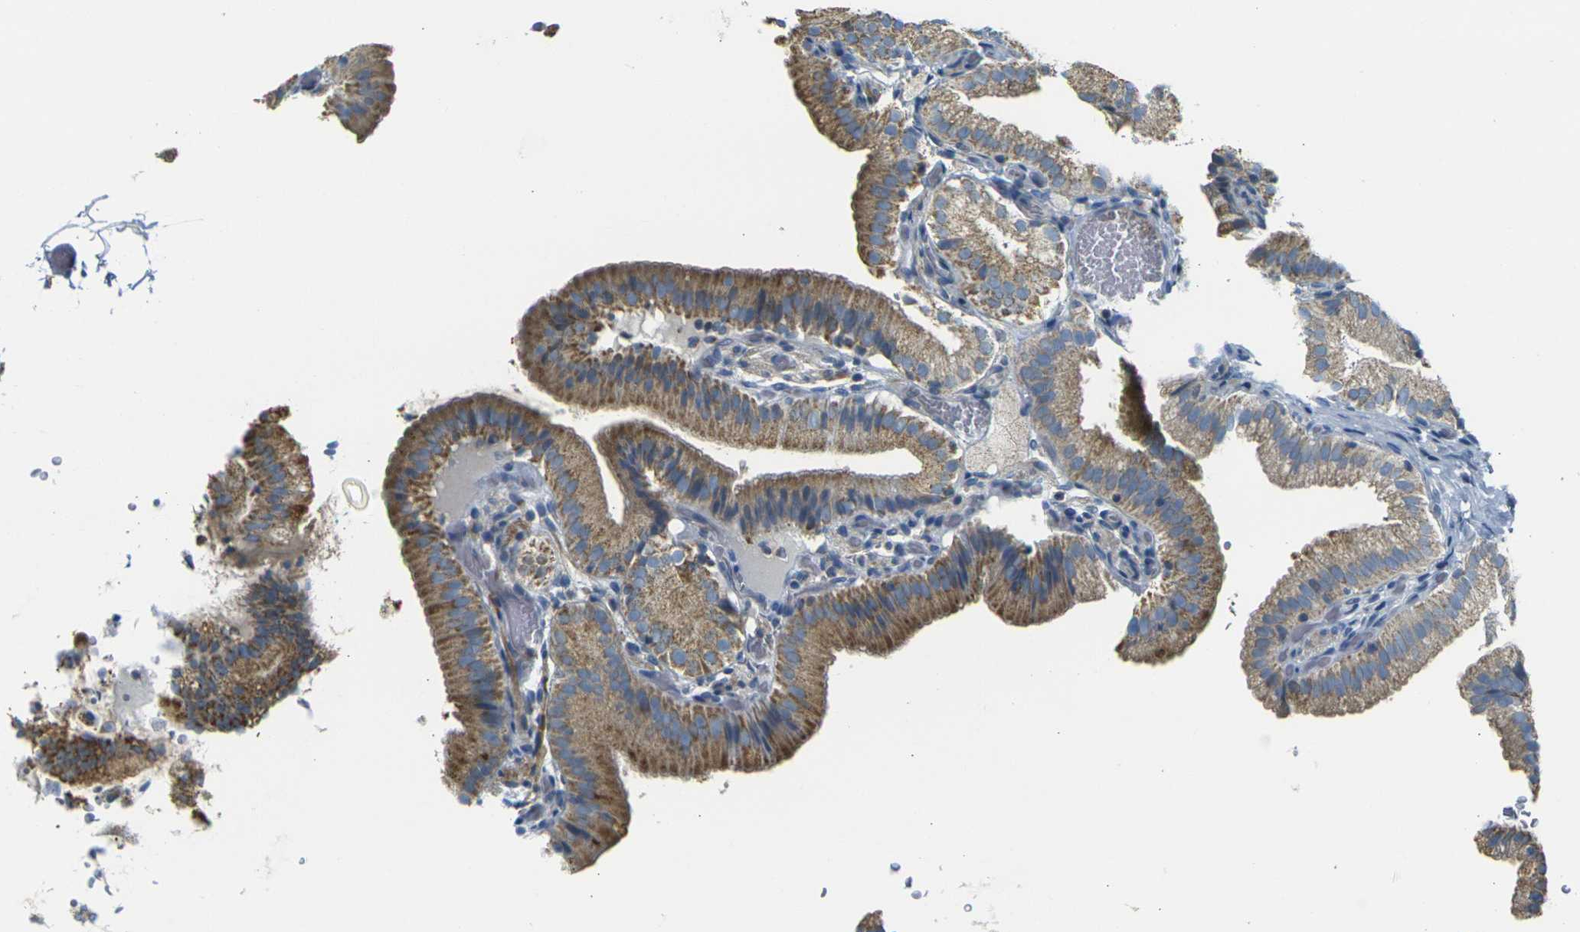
{"staining": {"intensity": "moderate", "quantity": ">75%", "location": "cytoplasmic/membranous"}, "tissue": "gallbladder", "cell_type": "Glandular cells", "image_type": "normal", "snomed": [{"axis": "morphology", "description": "Normal tissue, NOS"}, {"axis": "topography", "description": "Gallbladder"}], "caption": "A high-resolution histopathology image shows immunohistochemistry (IHC) staining of benign gallbladder, which demonstrates moderate cytoplasmic/membranous staining in about >75% of glandular cells. (IHC, brightfield microscopy, high magnification).", "gene": "PARD6B", "patient": {"sex": "male", "age": 54}}